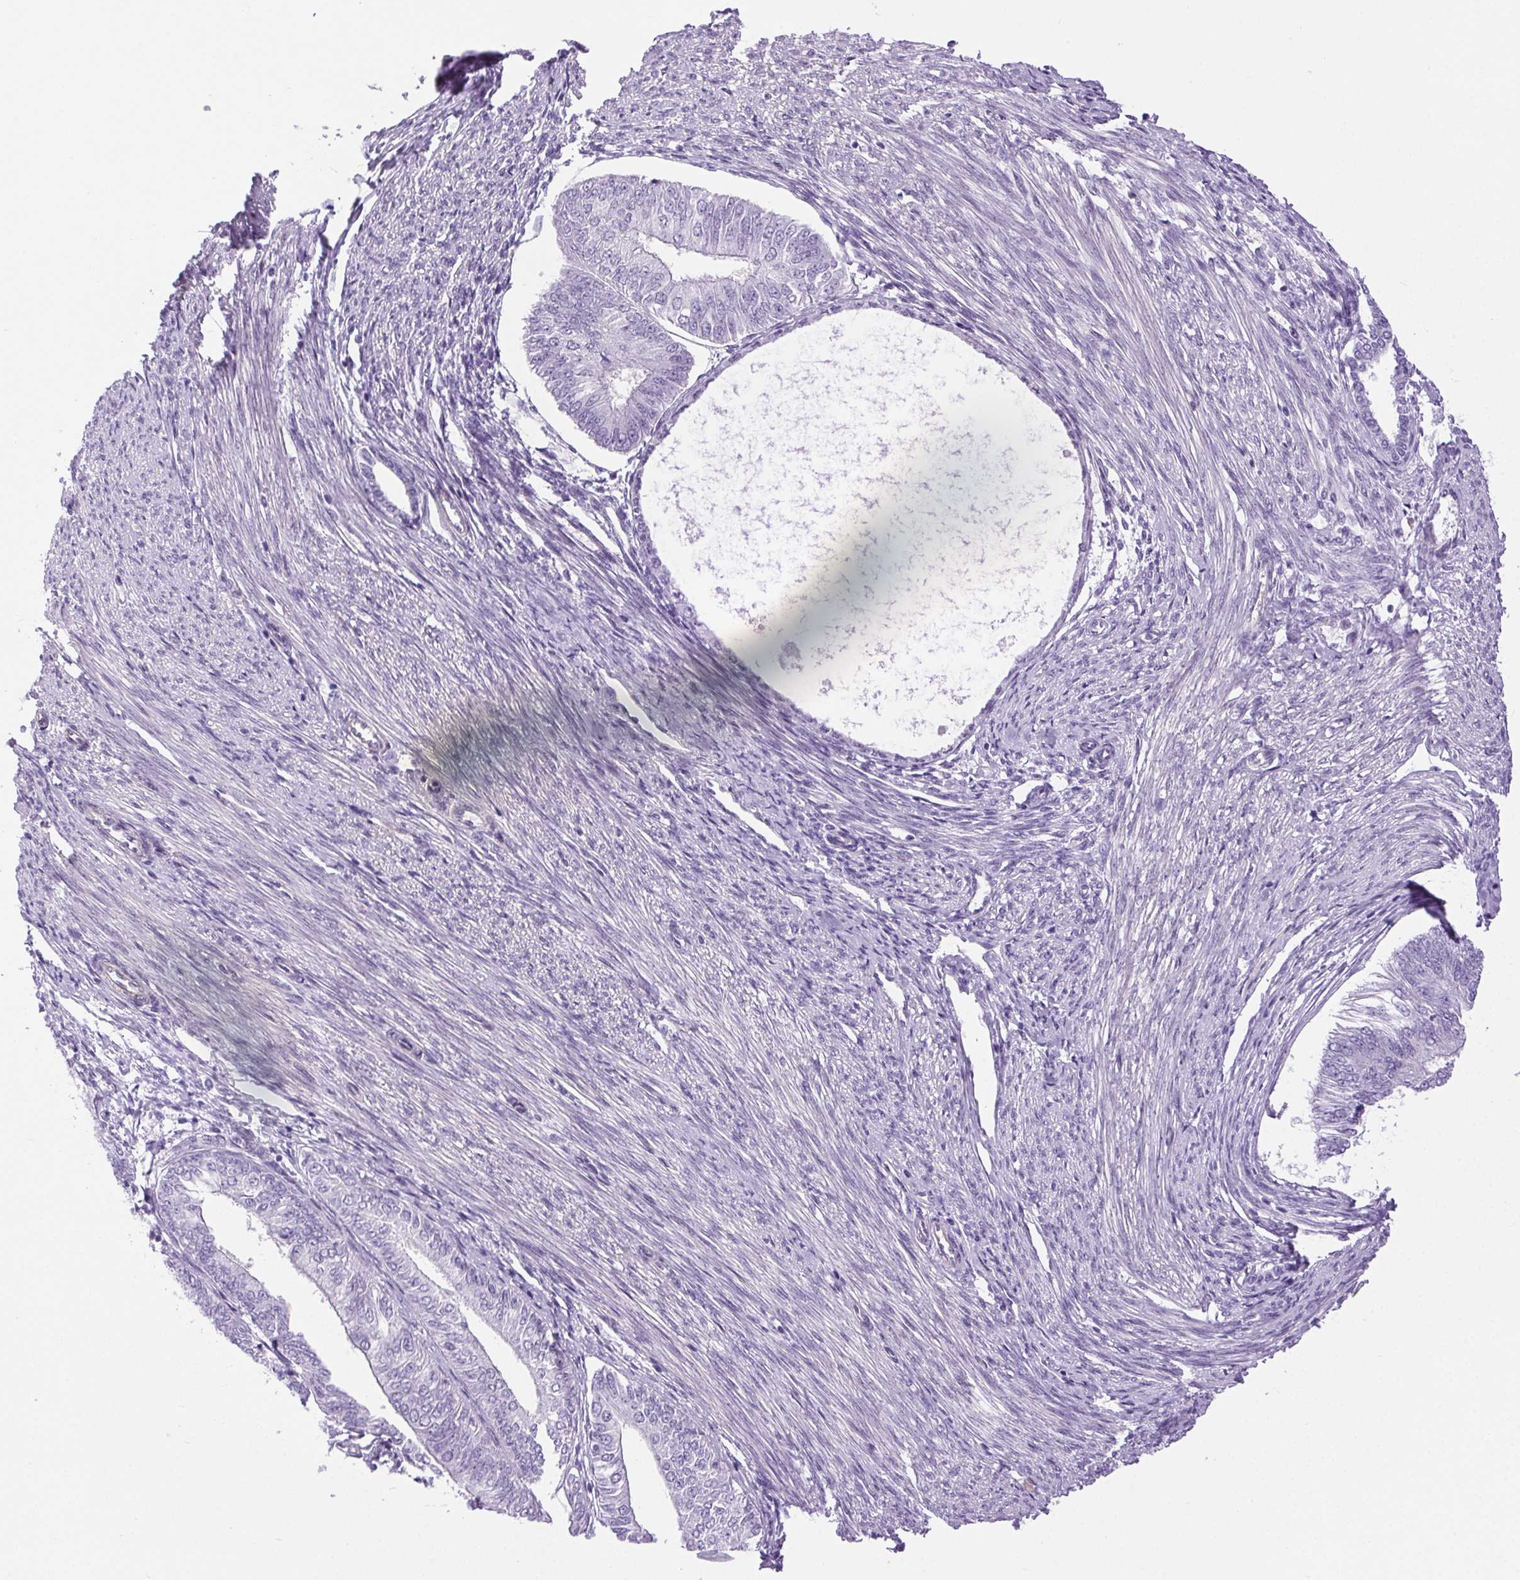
{"staining": {"intensity": "negative", "quantity": "none", "location": "none"}, "tissue": "endometrial cancer", "cell_type": "Tumor cells", "image_type": "cancer", "snomed": [{"axis": "morphology", "description": "Adenocarcinoma, NOS"}, {"axis": "topography", "description": "Endometrium"}], "caption": "Immunohistochemistry (IHC) of human endometrial cancer reveals no staining in tumor cells.", "gene": "SHCBP1L", "patient": {"sex": "female", "age": 58}}